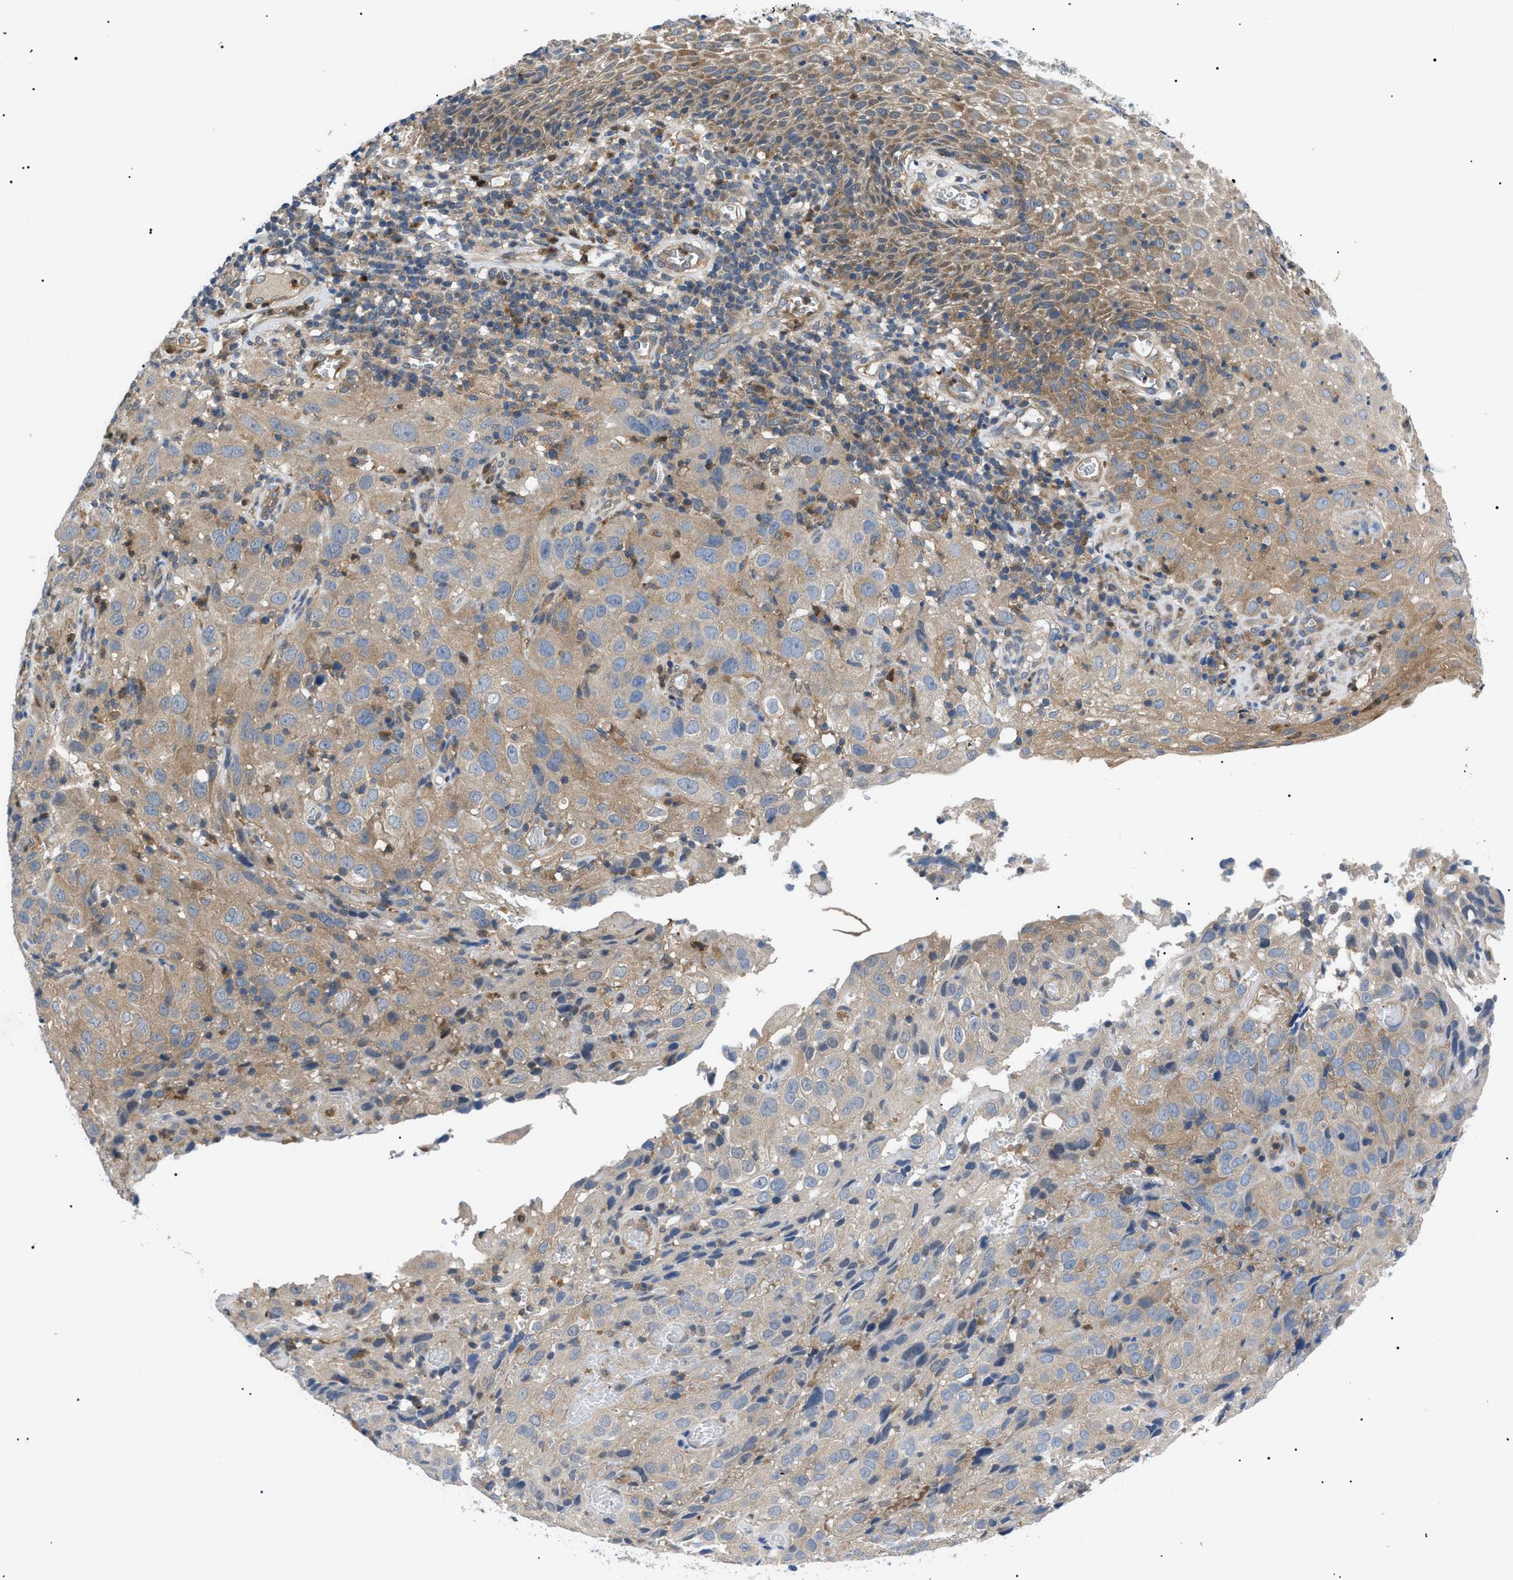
{"staining": {"intensity": "moderate", "quantity": ">75%", "location": "cytoplasmic/membranous"}, "tissue": "cervical cancer", "cell_type": "Tumor cells", "image_type": "cancer", "snomed": [{"axis": "morphology", "description": "Squamous cell carcinoma, NOS"}, {"axis": "topography", "description": "Cervix"}], "caption": "Cervical cancer (squamous cell carcinoma) was stained to show a protein in brown. There is medium levels of moderate cytoplasmic/membranous staining in about >75% of tumor cells. The staining was performed using DAB, with brown indicating positive protein expression. Nuclei are stained blue with hematoxylin.", "gene": "RIPK1", "patient": {"sex": "female", "age": 32}}